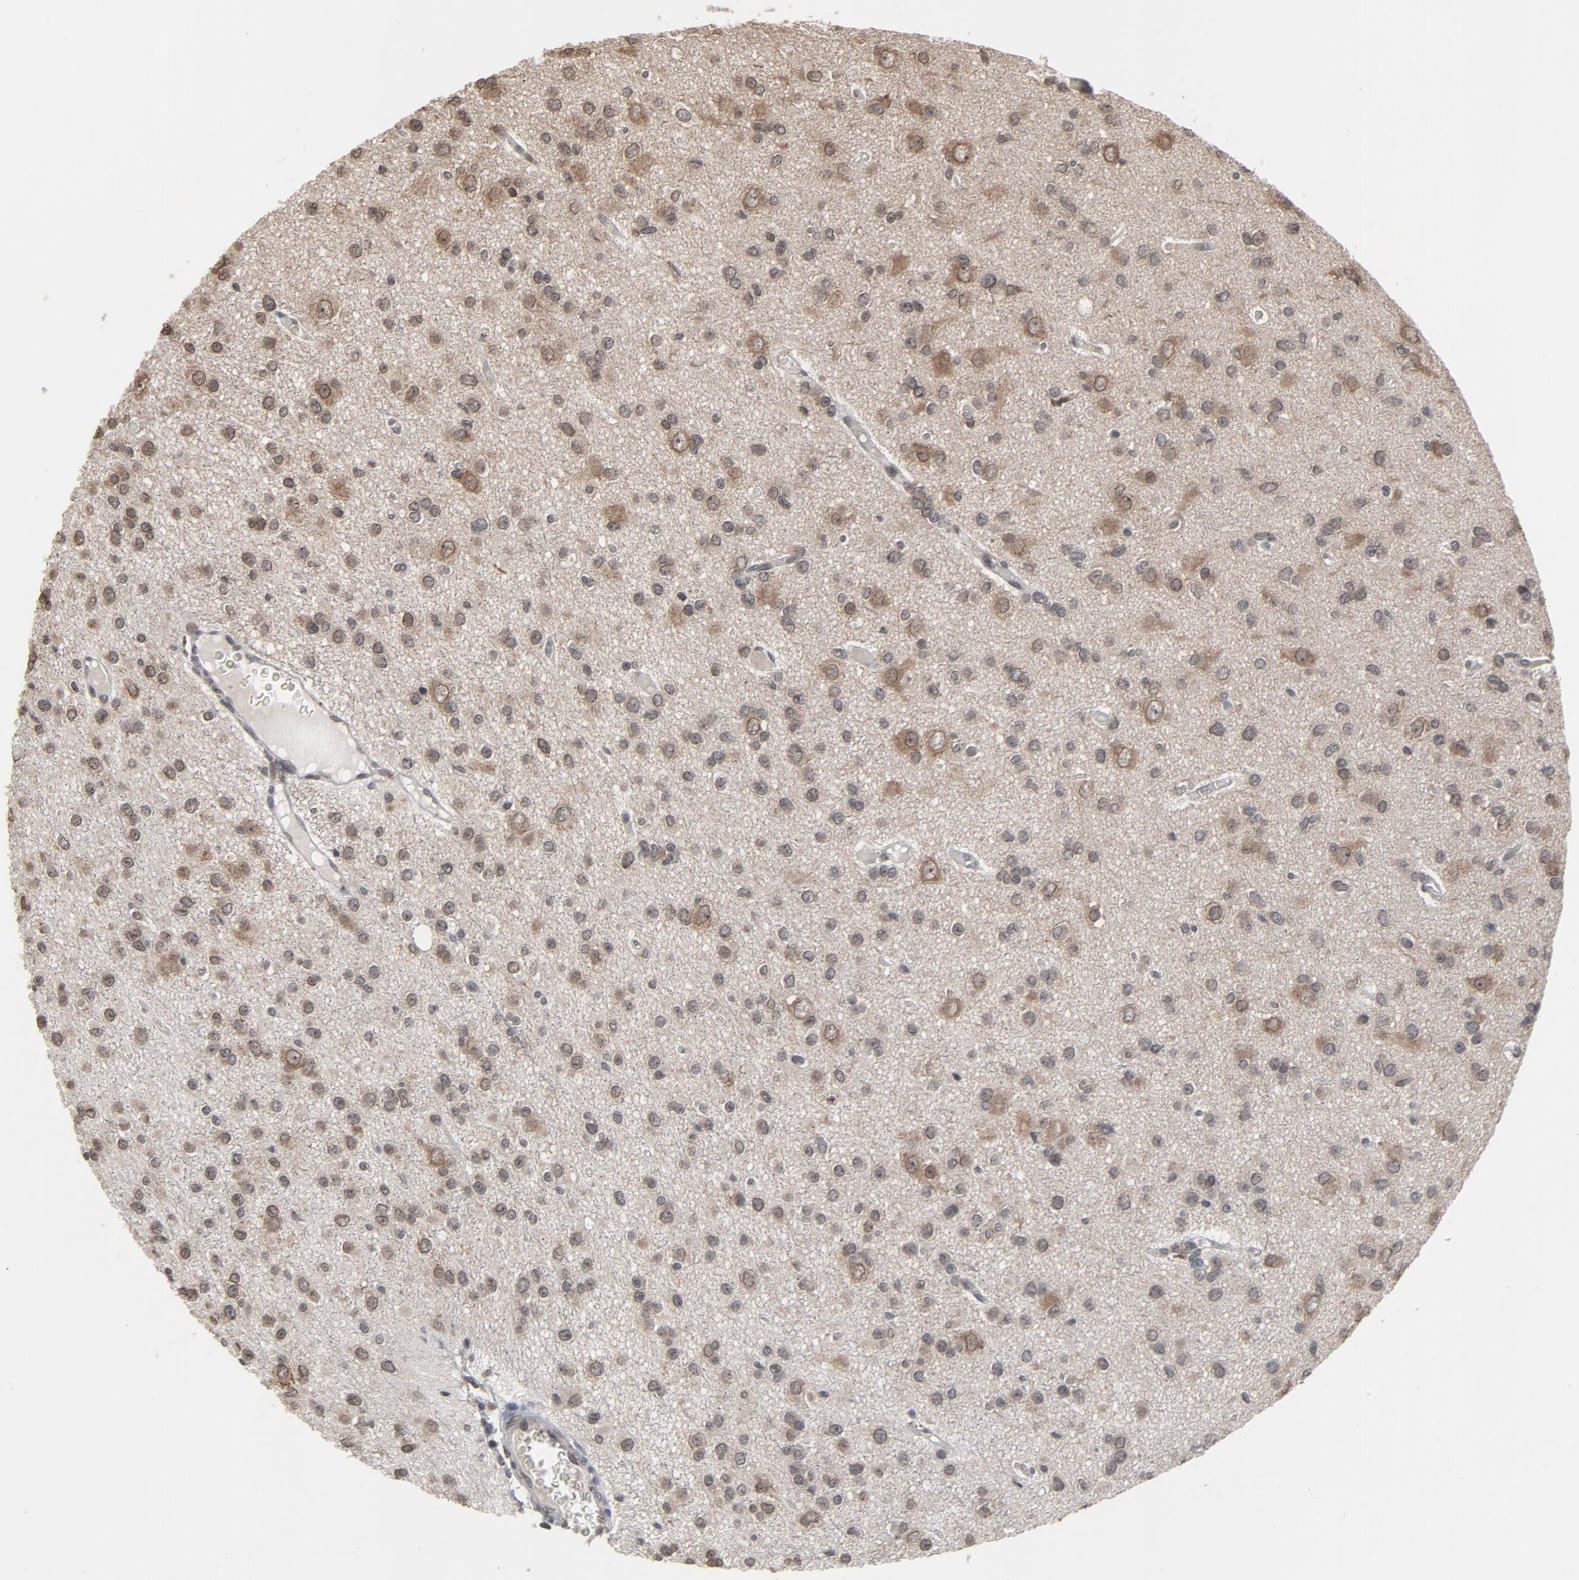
{"staining": {"intensity": "moderate", "quantity": "25%-75%", "location": "cytoplasmic/membranous,nuclear"}, "tissue": "glioma", "cell_type": "Tumor cells", "image_type": "cancer", "snomed": [{"axis": "morphology", "description": "Glioma, malignant, Low grade"}, {"axis": "topography", "description": "Brain"}], "caption": "The micrograph displays immunohistochemical staining of glioma. There is moderate cytoplasmic/membranous and nuclear expression is present in about 25%-75% of tumor cells.", "gene": "POM121", "patient": {"sex": "male", "age": 42}}